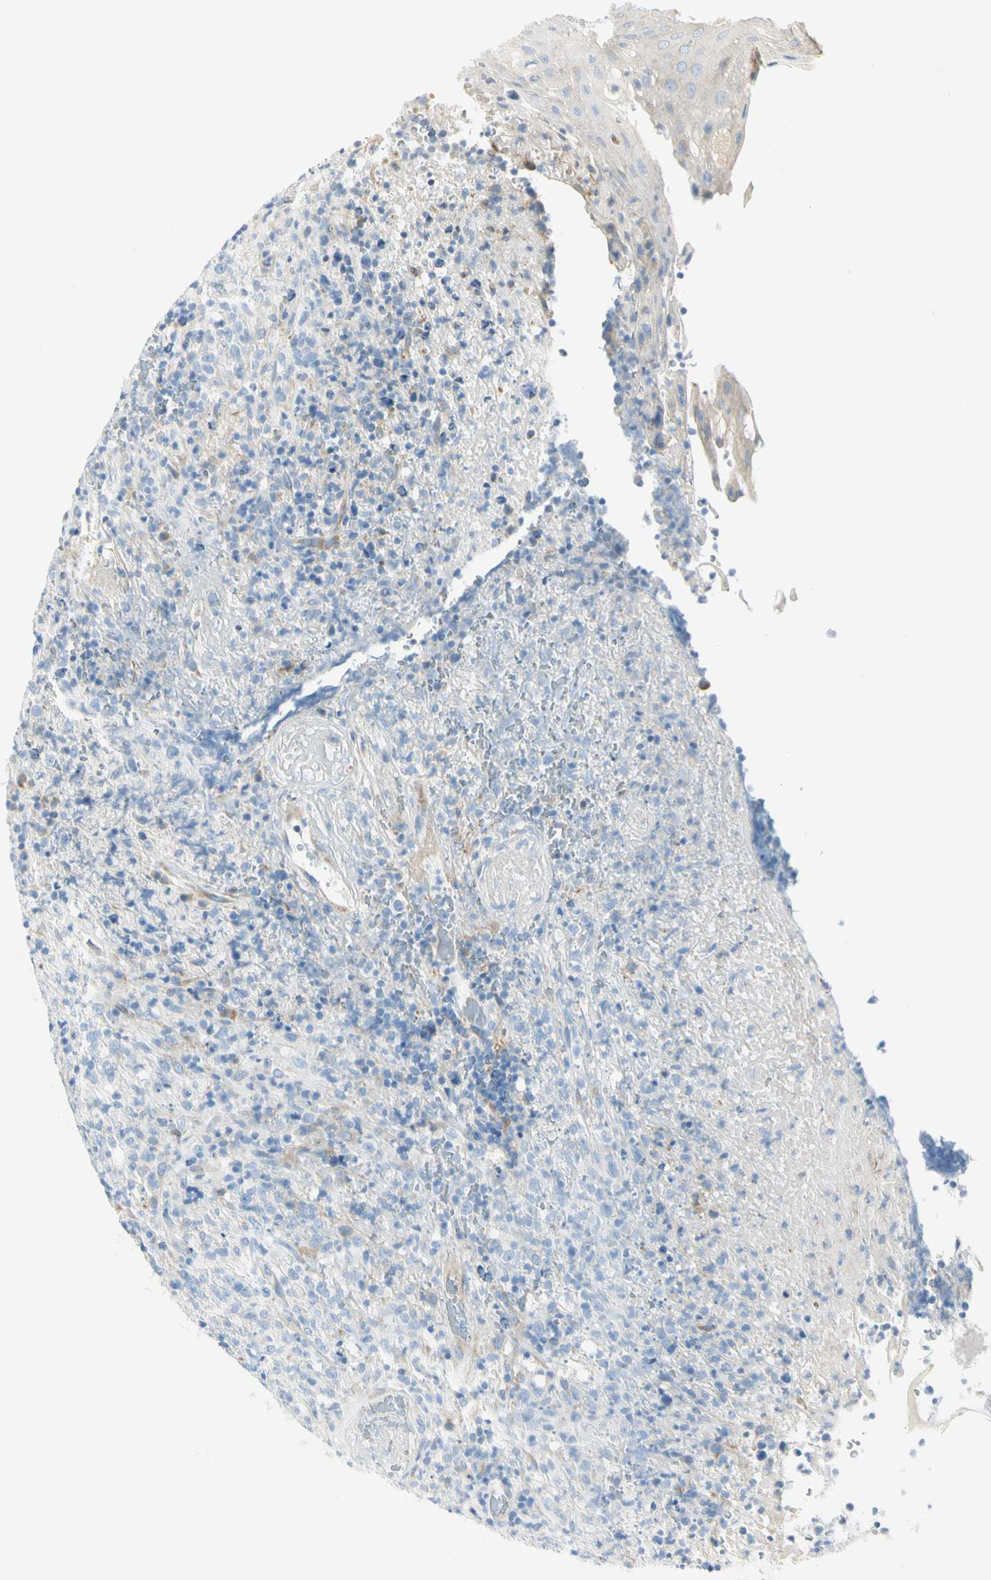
{"staining": {"intensity": "negative", "quantity": "none", "location": "none"}, "tissue": "lymphoma", "cell_type": "Tumor cells", "image_type": "cancer", "snomed": [{"axis": "morphology", "description": "Malignant lymphoma, non-Hodgkin's type, High grade"}, {"axis": "topography", "description": "Tonsil"}], "caption": "Image shows no protein positivity in tumor cells of lymphoma tissue.", "gene": "TNFSF11", "patient": {"sex": "female", "age": 36}}